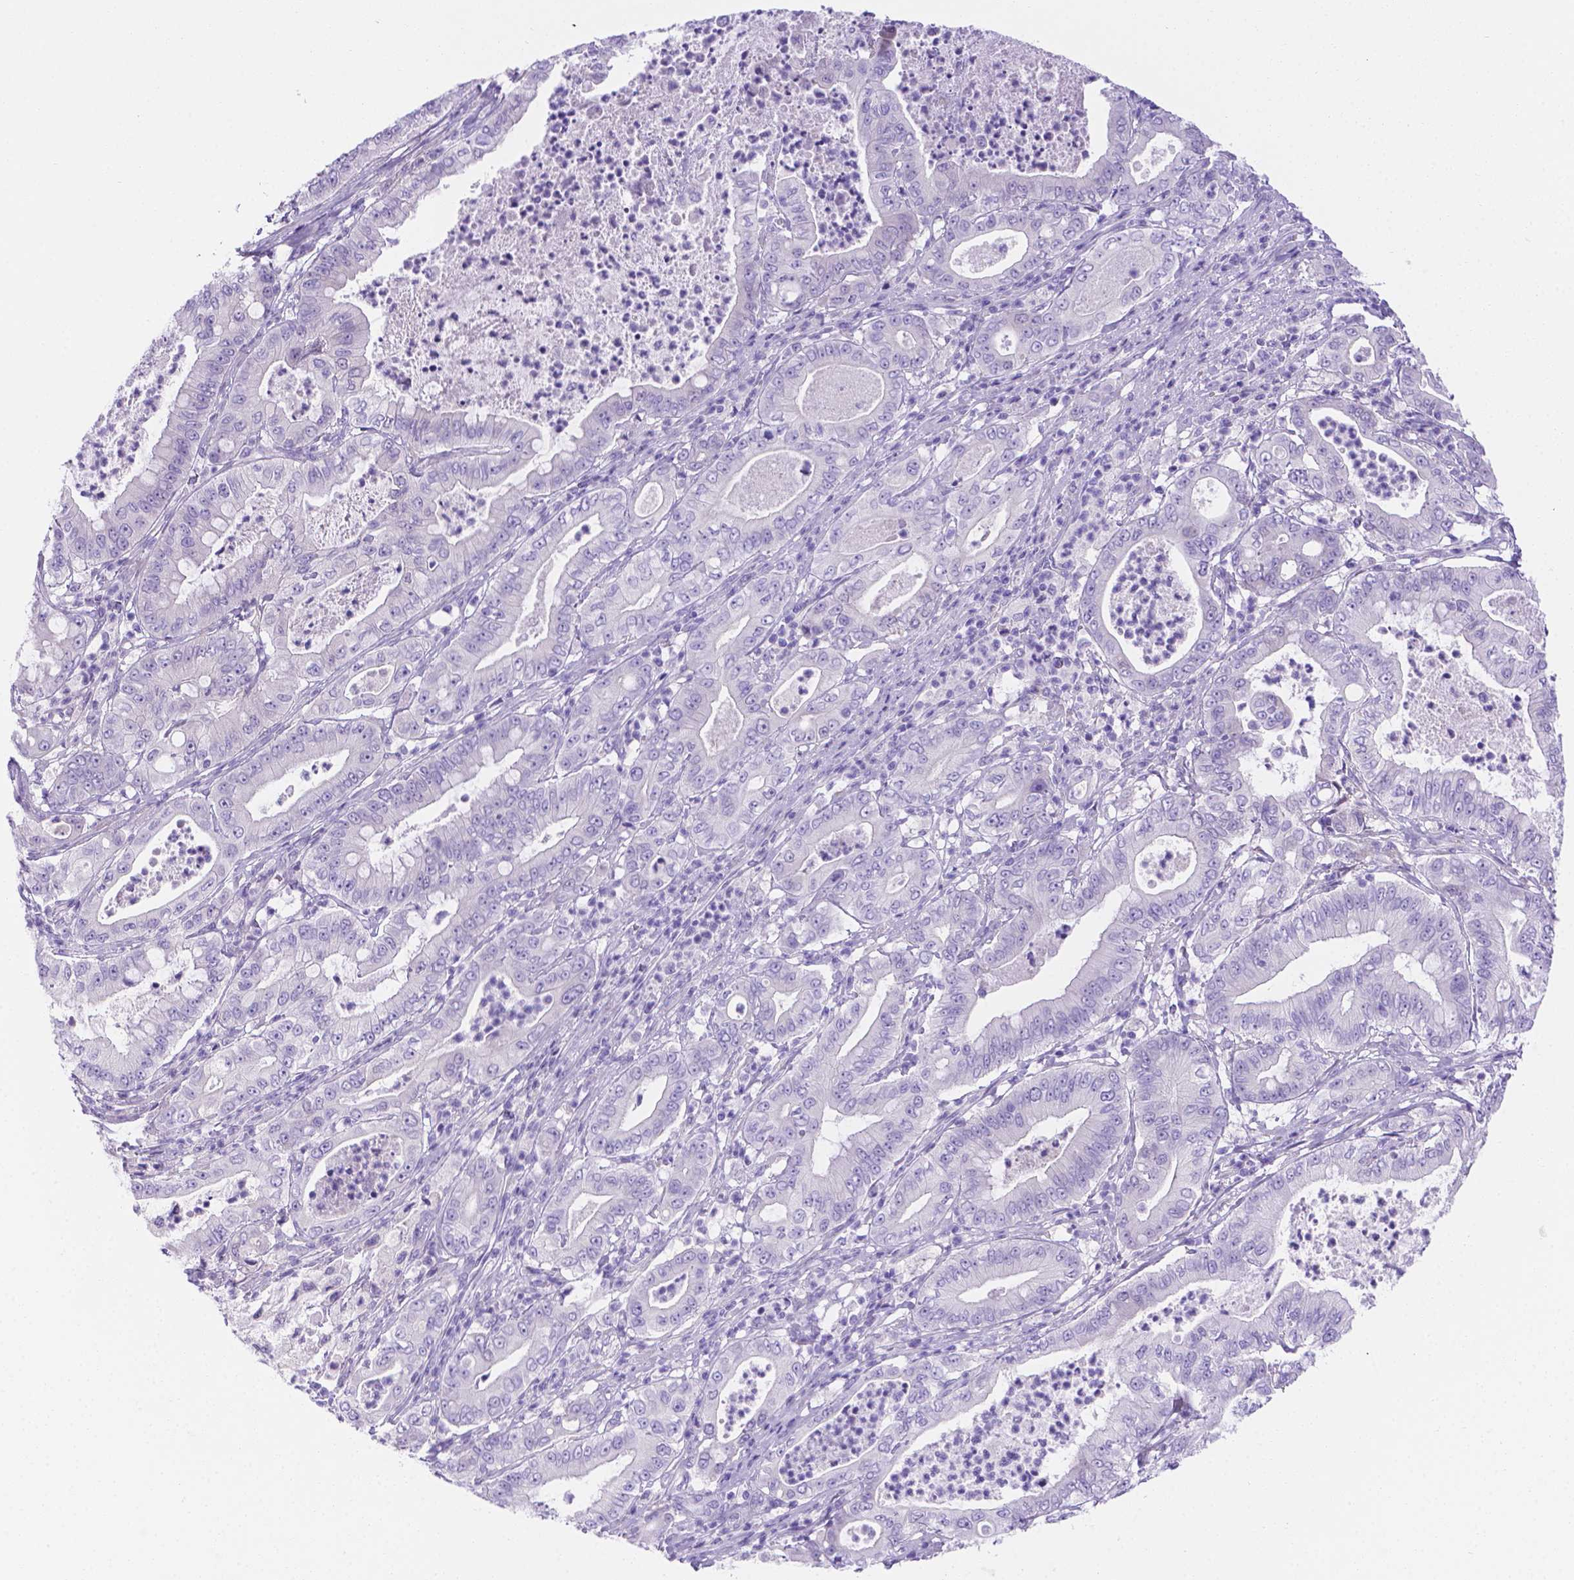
{"staining": {"intensity": "negative", "quantity": "none", "location": "none"}, "tissue": "pancreatic cancer", "cell_type": "Tumor cells", "image_type": "cancer", "snomed": [{"axis": "morphology", "description": "Adenocarcinoma, NOS"}, {"axis": "topography", "description": "Pancreas"}], "caption": "This is a photomicrograph of immunohistochemistry staining of pancreatic adenocarcinoma, which shows no expression in tumor cells. Nuclei are stained in blue.", "gene": "MLN", "patient": {"sex": "male", "age": 71}}